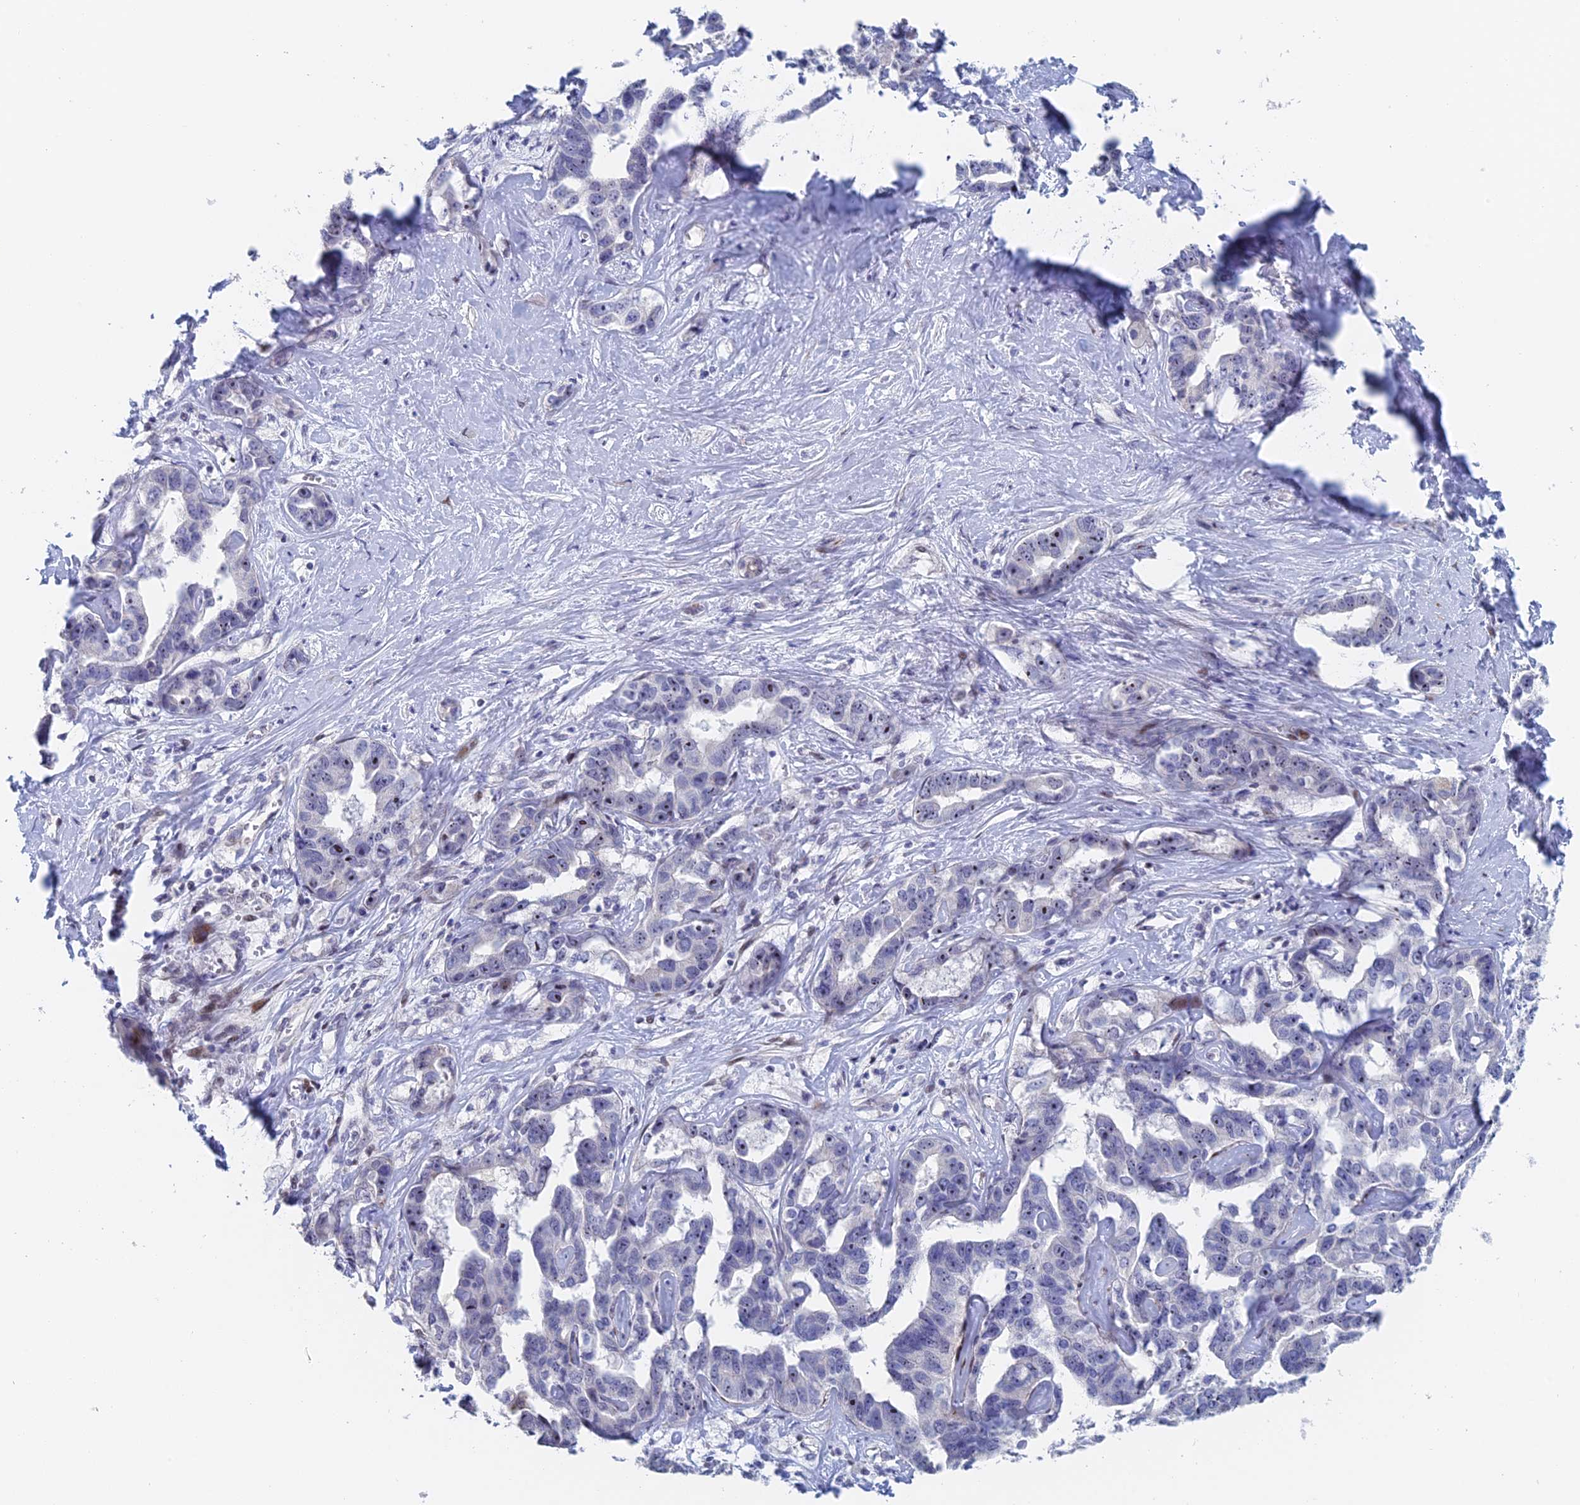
{"staining": {"intensity": "negative", "quantity": "none", "location": "none"}, "tissue": "liver cancer", "cell_type": "Tumor cells", "image_type": "cancer", "snomed": [{"axis": "morphology", "description": "Cholangiocarcinoma"}, {"axis": "topography", "description": "Liver"}], "caption": "DAB immunohistochemical staining of liver cancer reveals no significant staining in tumor cells.", "gene": "DRGX", "patient": {"sex": "male", "age": 59}}